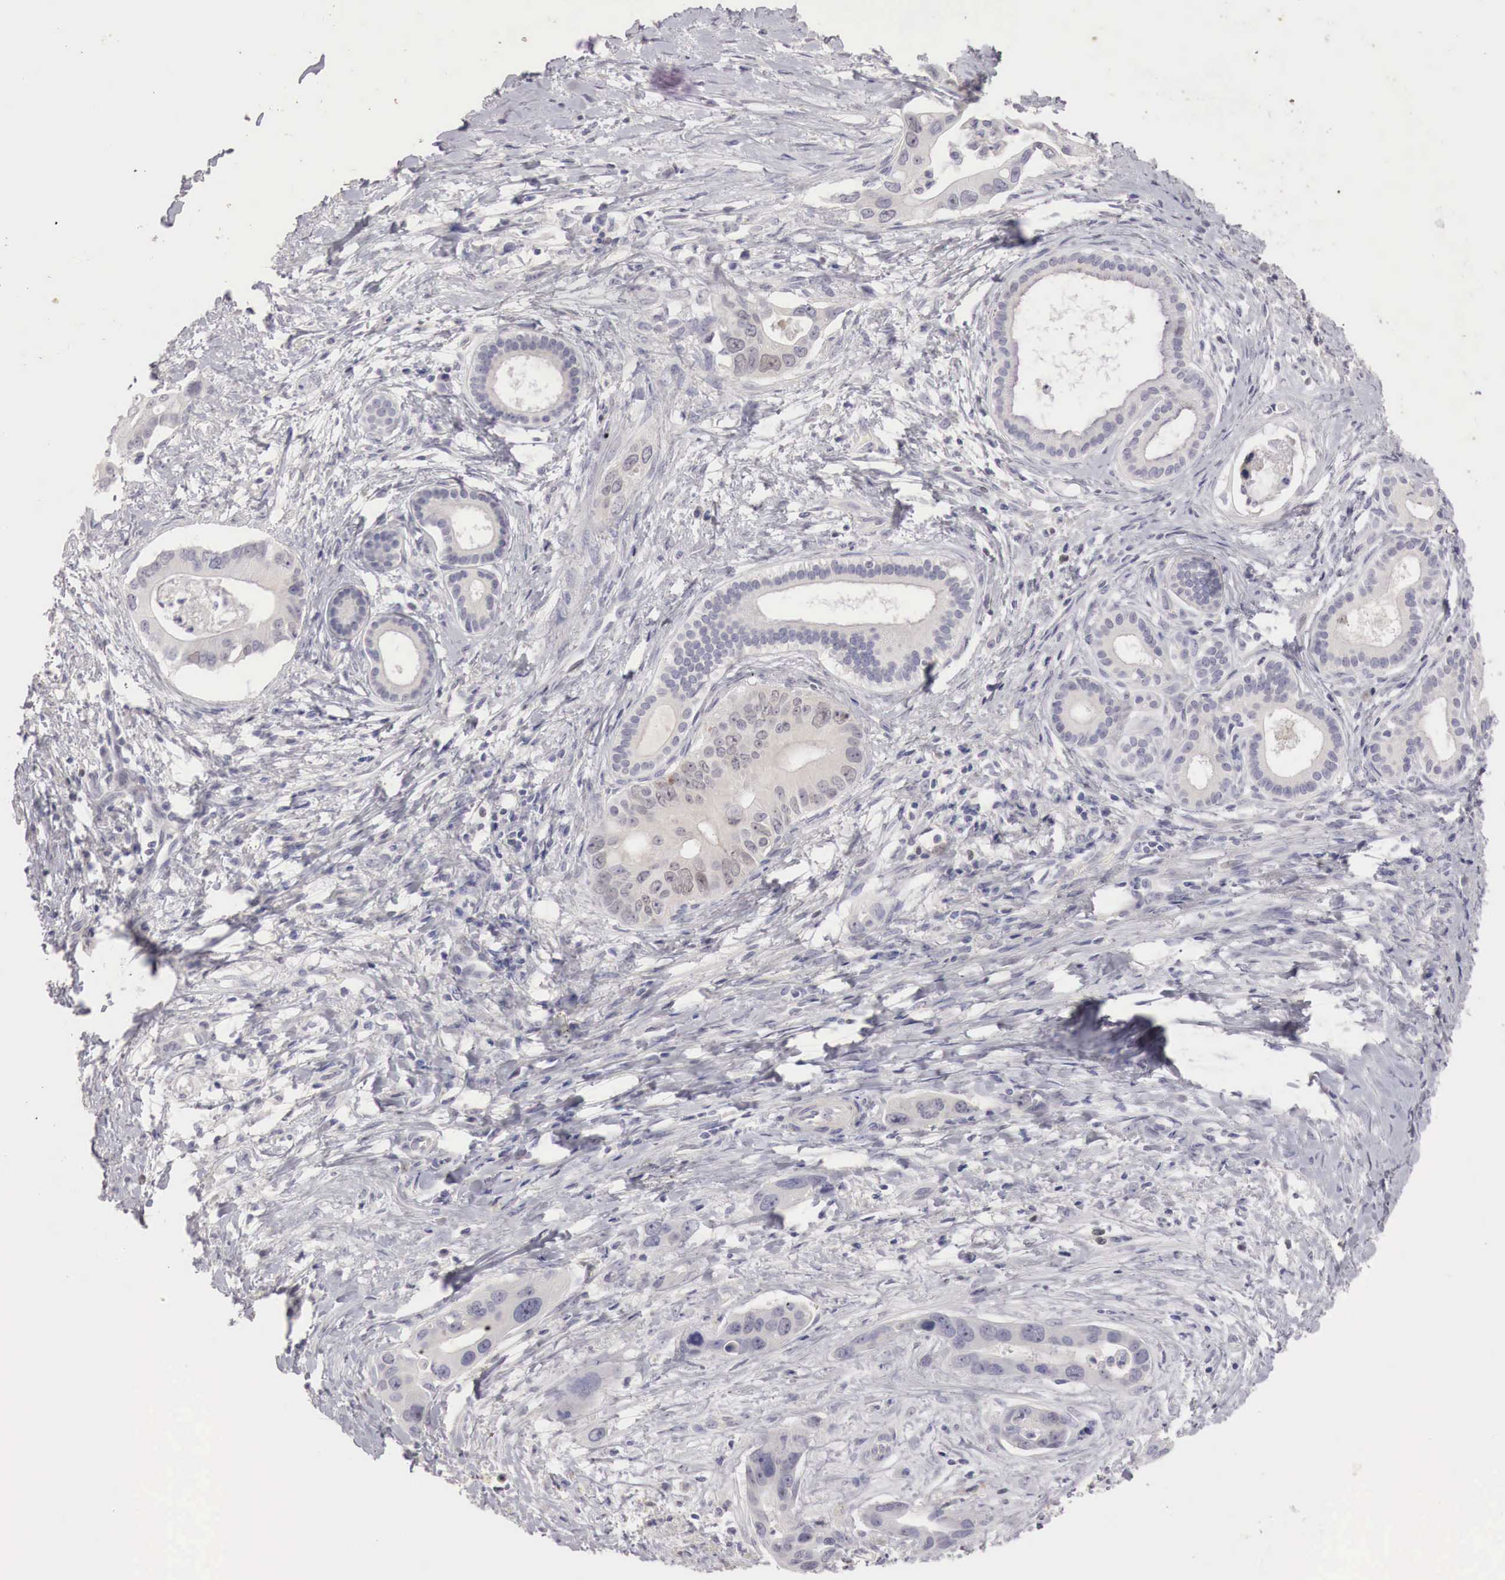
{"staining": {"intensity": "negative", "quantity": "none", "location": "none"}, "tissue": "liver cancer", "cell_type": "Tumor cells", "image_type": "cancer", "snomed": [{"axis": "morphology", "description": "Cholangiocarcinoma"}, {"axis": "topography", "description": "Liver"}], "caption": "Liver cholangiocarcinoma was stained to show a protein in brown. There is no significant positivity in tumor cells. (DAB (3,3'-diaminobenzidine) immunohistochemistry, high magnification).", "gene": "GATA1", "patient": {"sex": "female", "age": 65}}